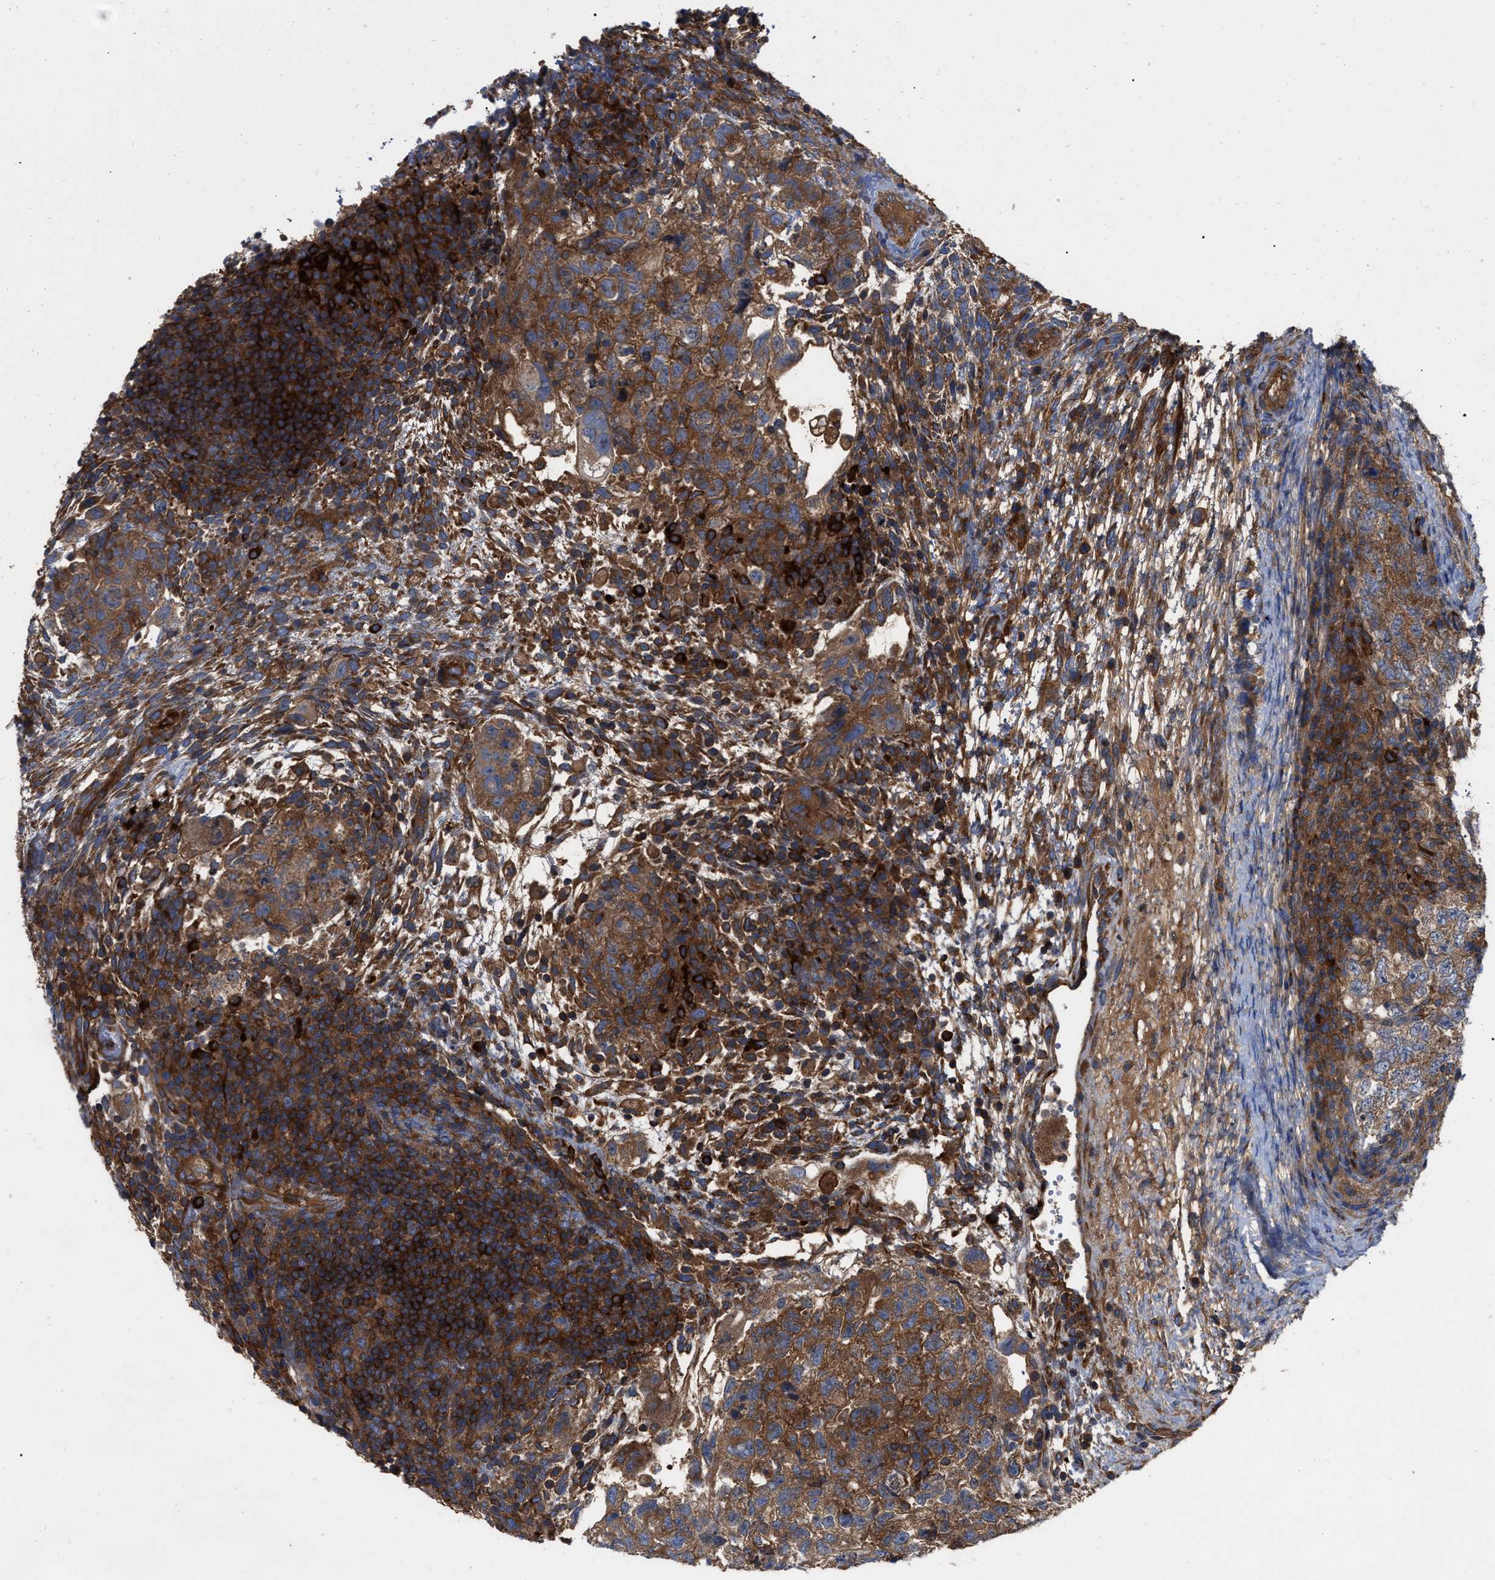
{"staining": {"intensity": "moderate", "quantity": ">75%", "location": "cytoplasmic/membranous"}, "tissue": "testis cancer", "cell_type": "Tumor cells", "image_type": "cancer", "snomed": [{"axis": "morphology", "description": "Carcinoma, Embryonal, NOS"}, {"axis": "topography", "description": "Testis"}], "caption": "High-magnification brightfield microscopy of testis cancer (embryonal carcinoma) stained with DAB (3,3'-diaminobenzidine) (brown) and counterstained with hematoxylin (blue). tumor cells exhibit moderate cytoplasmic/membranous positivity is seen in about>75% of cells.", "gene": "RABEP1", "patient": {"sex": "male", "age": 36}}